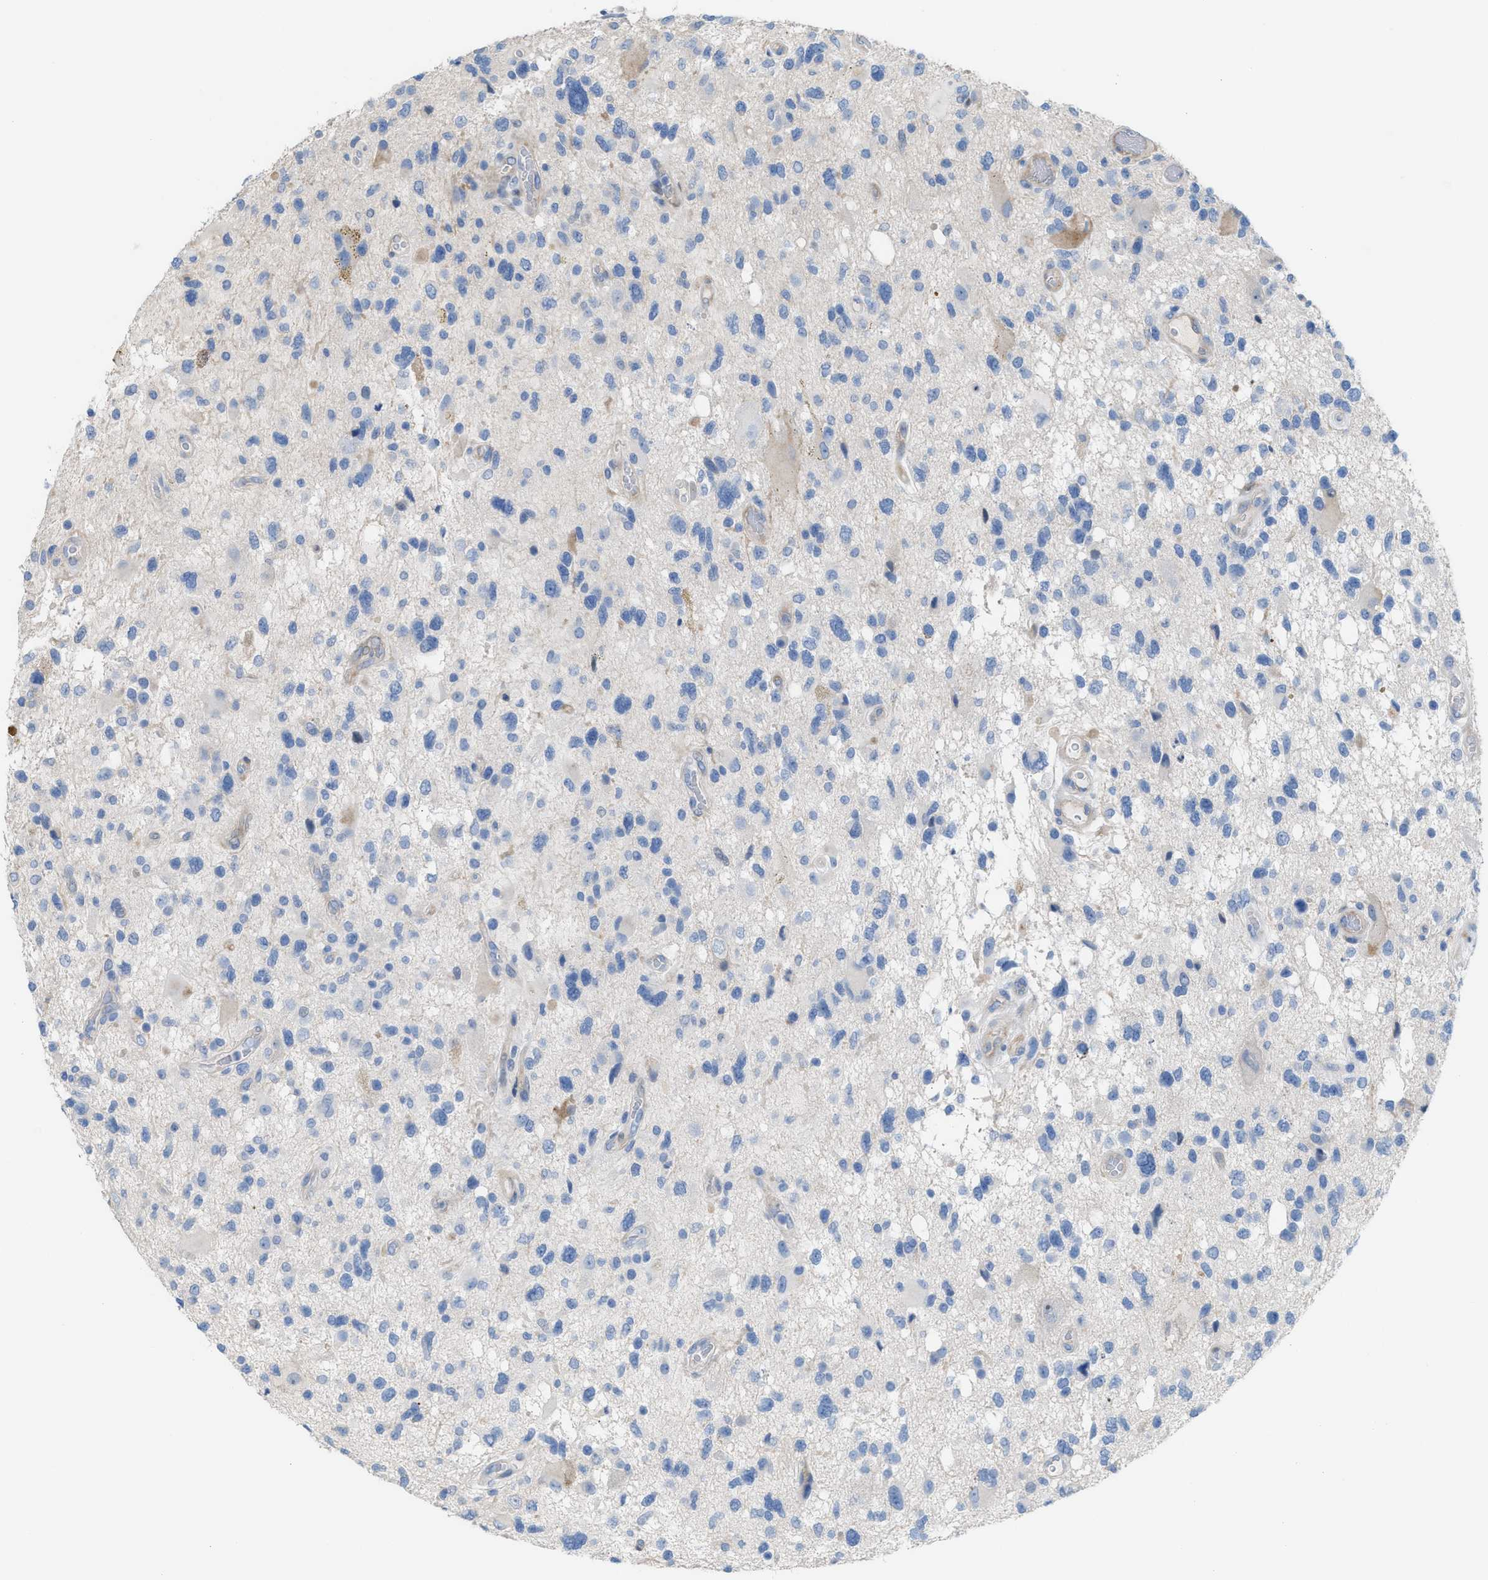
{"staining": {"intensity": "negative", "quantity": "none", "location": "none"}, "tissue": "glioma", "cell_type": "Tumor cells", "image_type": "cancer", "snomed": [{"axis": "morphology", "description": "Glioma, malignant, High grade"}, {"axis": "topography", "description": "Brain"}], "caption": "There is no significant positivity in tumor cells of glioma.", "gene": "MPP3", "patient": {"sex": "male", "age": 71}}